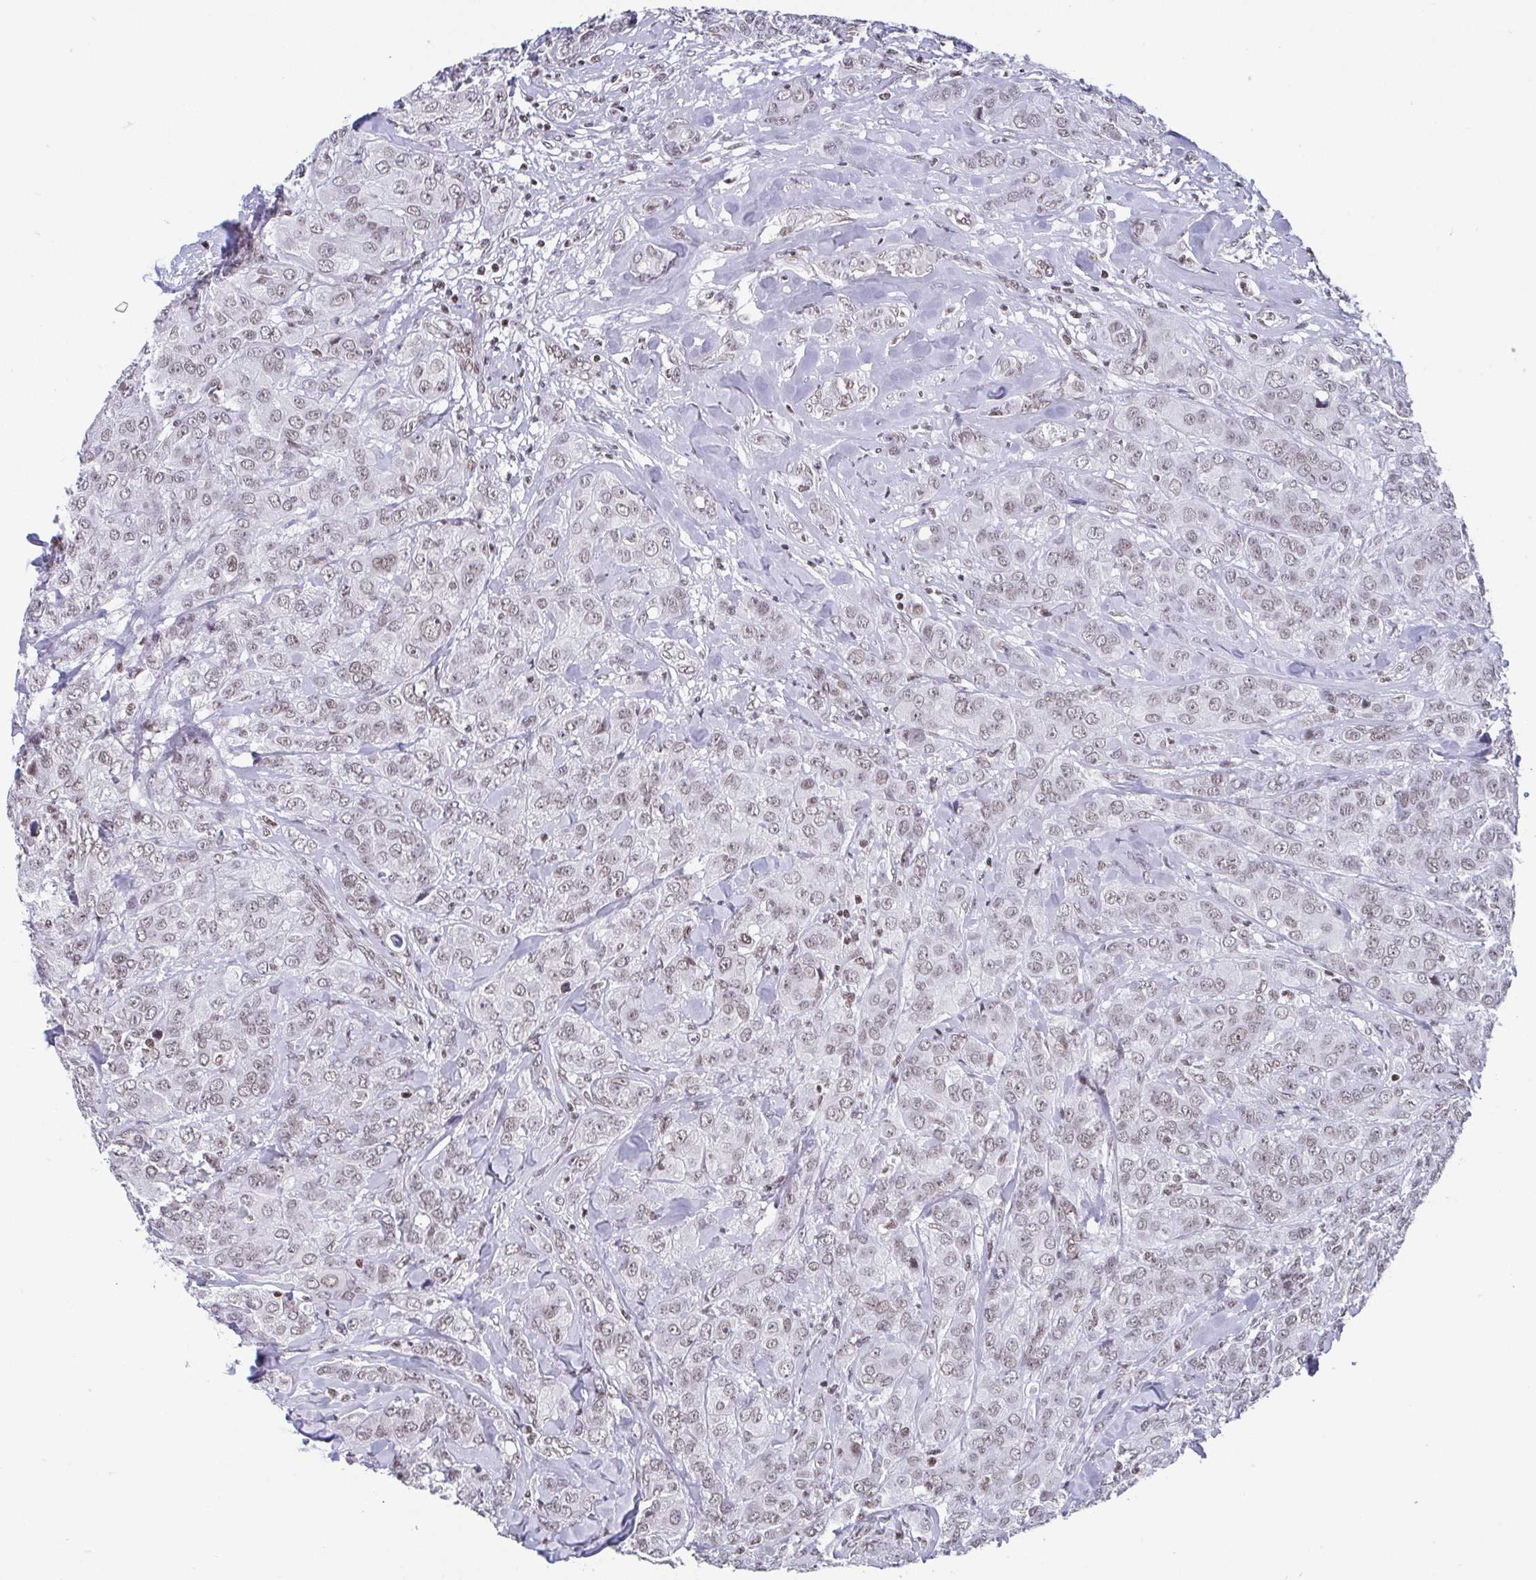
{"staining": {"intensity": "weak", "quantity": ">75%", "location": "nuclear"}, "tissue": "breast cancer", "cell_type": "Tumor cells", "image_type": "cancer", "snomed": [{"axis": "morphology", "description": "Normal tissue, NOS"}, {"axis": "morphology", "description": "Duct carcinoma"}, {"axis": "topography", "description": "Breast"}], "caption": "Tumor cells show low levels of weak nuclear staining in about >75% of cells in human intraductal carcinoma (breast).", "gene": "CTCF", "patient": {"sex": "female", "age": 43}}